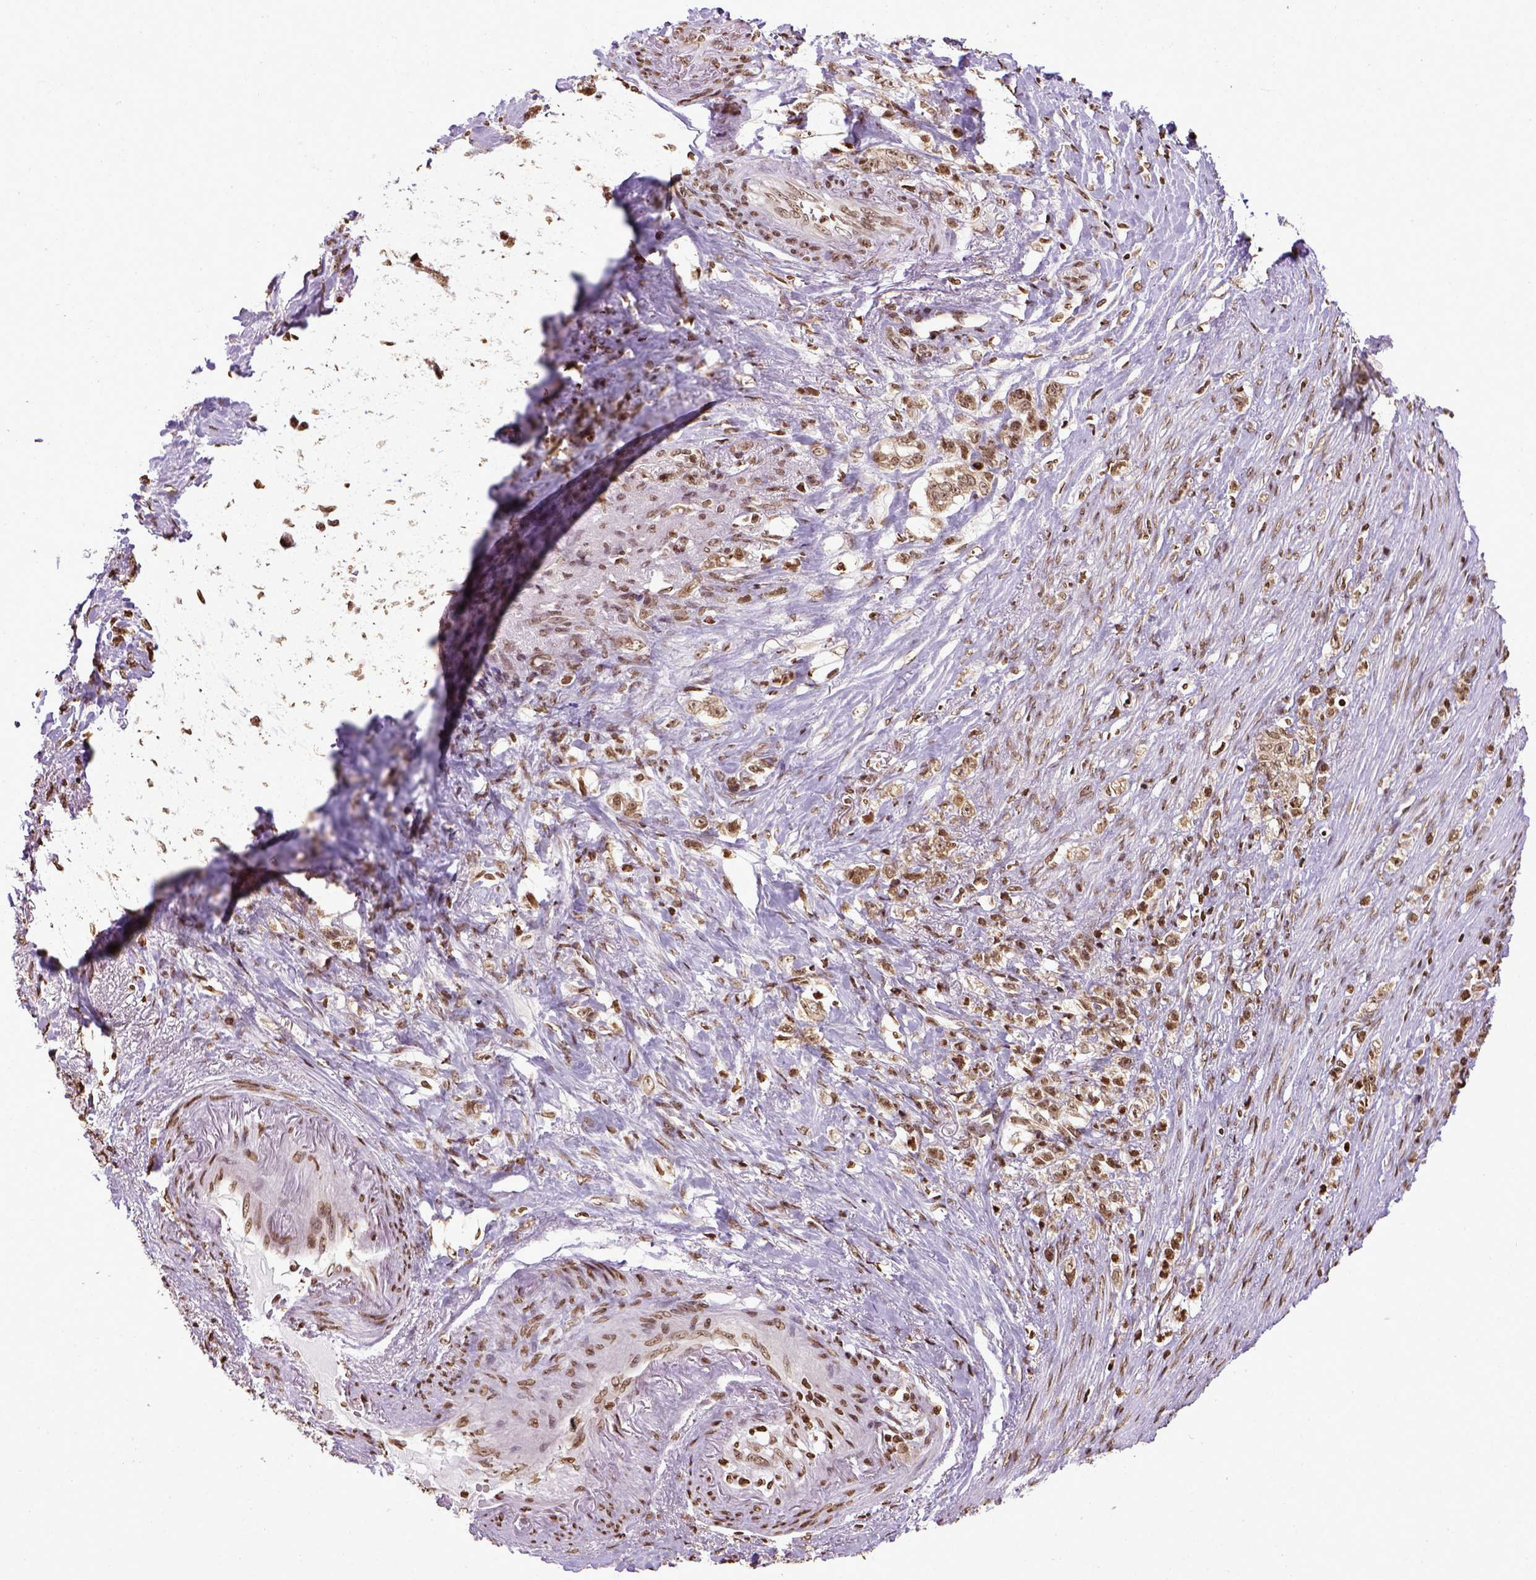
{"staining": {"intensity": "moderate", "quantity": ">75%", "location": "nuclear"}, "tissue": "stomach cancer", "cell_type": "Tumor cells", "image_type": "cancer", "snomed": [{"axis": "morphology", "description": "Adenocarcinoma, NOS"}, {"axis": "topography", "description": "Stomach, lower"}], "caption": "IHC micrograph of neoplastic tissue: adenocarcinoma (stomach) stained using immunohistochemistry reveals medium levels of moderate protein expression localized specifically in the nuclear of tumor cells, appearing as a nuclear brown color.", "gene": "ZNF75D", "patient": {"sex": "male", "age": 88}}